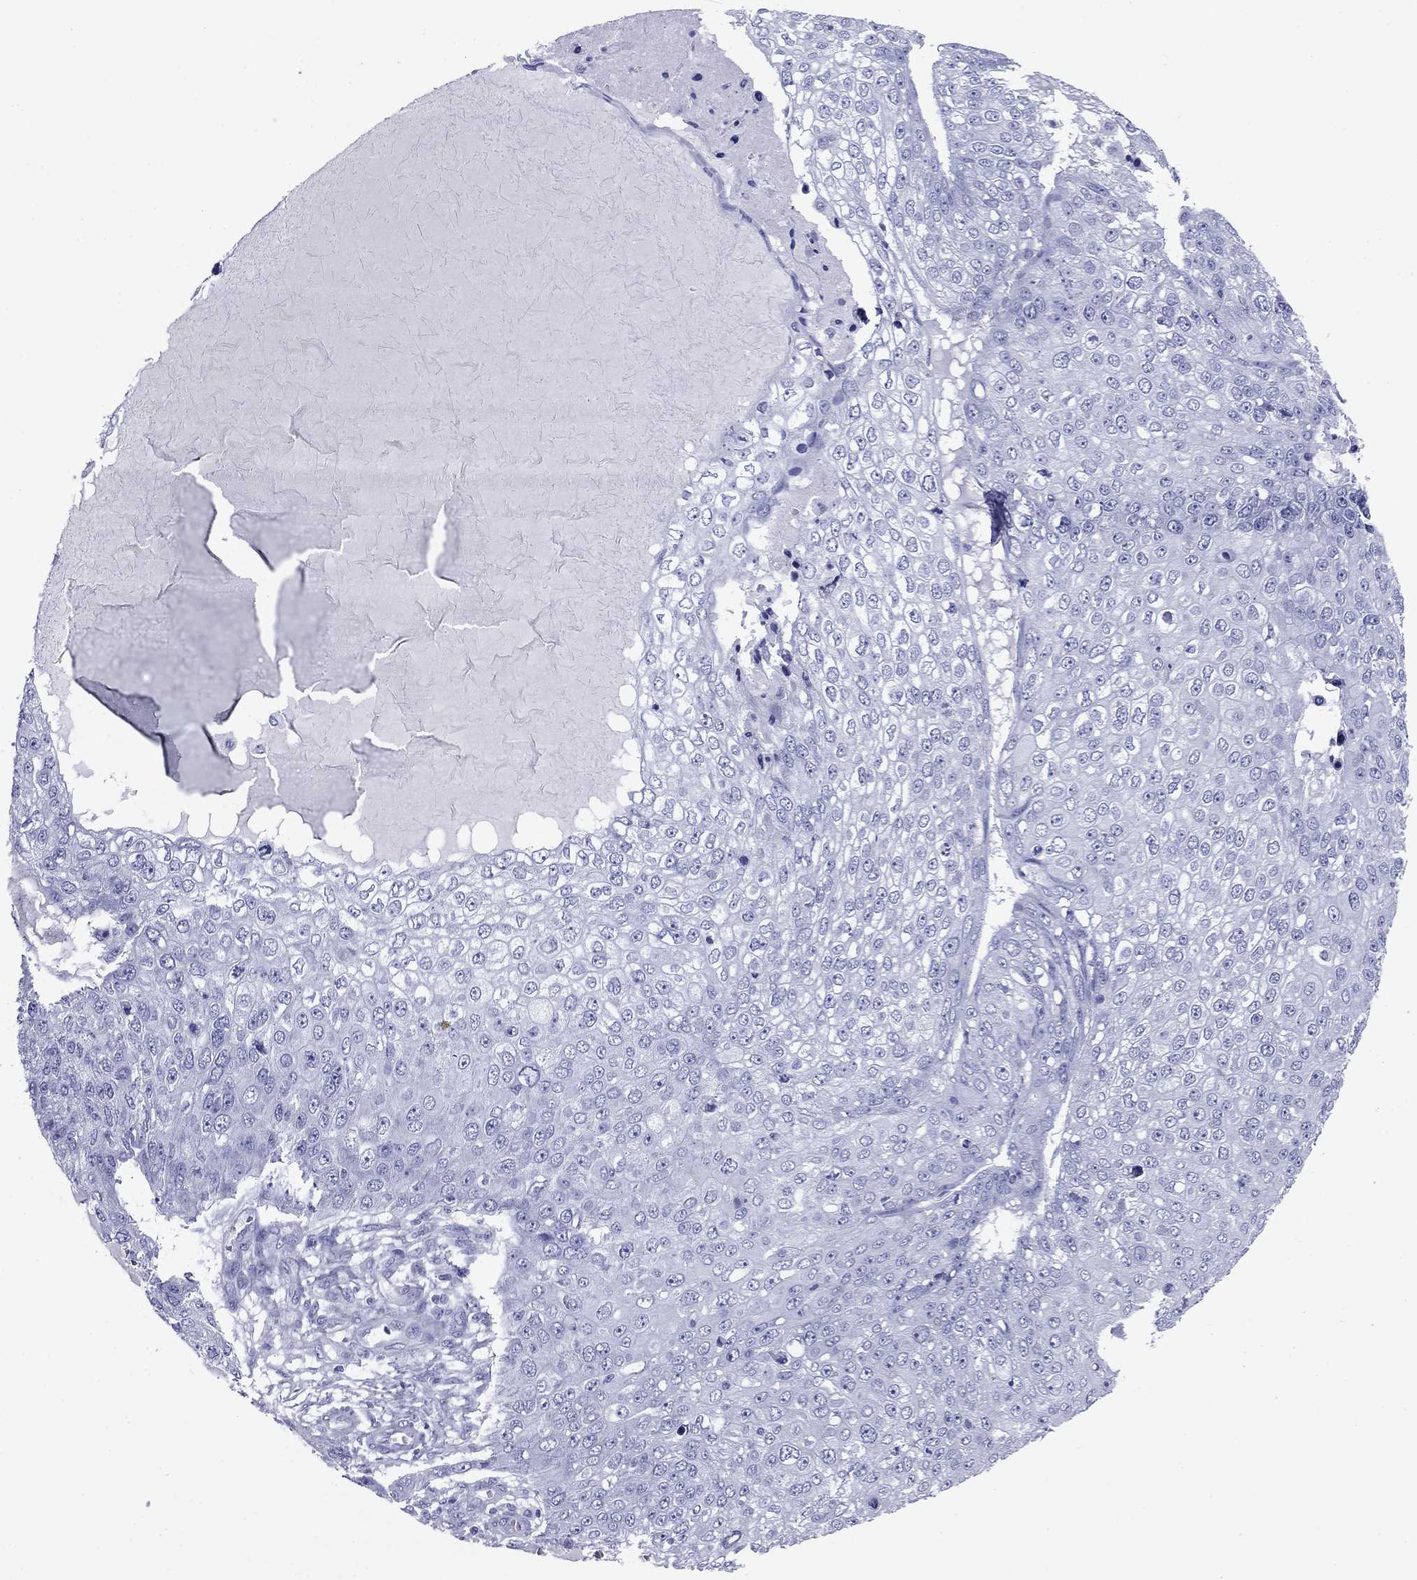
{"staining": {"intensity": "negative", "quantity": "none", "location": "none"}, "tissue": "skin cancer", "cell_type": "Tumor cells", "image_type": "cancer", "snomed": [{"axis": "morphology", "description": "Squamous cell carcinoma, NOS"}, {"axis": "topography", "description": "Skin"}], "caption": "Immunohistochemistry micrograph of neoplastic tissue: squamous cell carcinoma (skin) stained with DAB displays no significant protein staining in tumor cells. (DAB immunohistochemistry with hematoxylin counter stain).", "gene": "NPPA", "patient": {"sex": "male", "age": 71}}